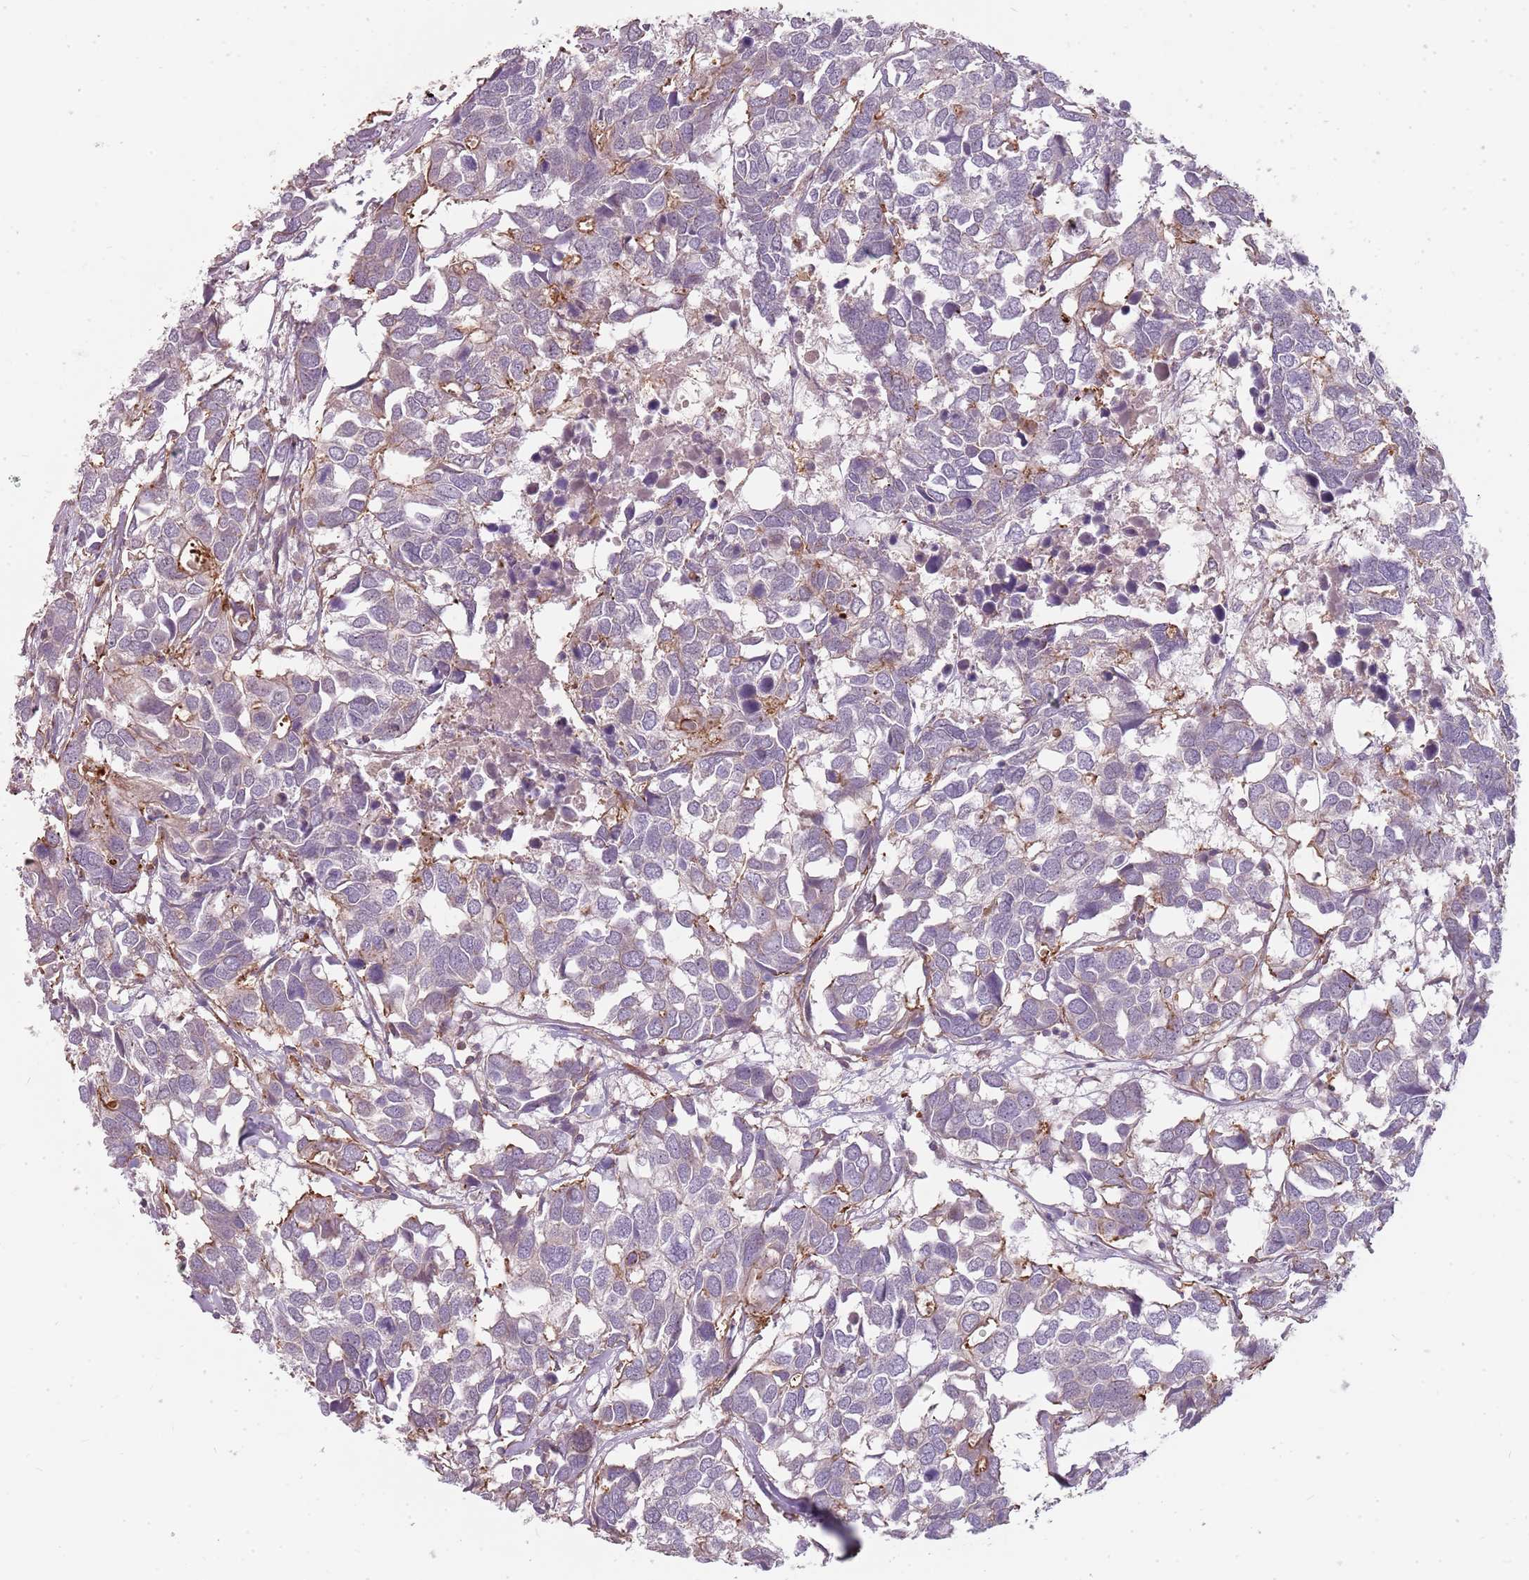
{"staining": {"intensity": "moderate", "quantity": "<25%", "location": "cytoplasmic/membranous"}, "tissue": "breast cancer", "cell_type": "Tumor cells", "image_type": "cancer", "snomed": [{"axis": "morphology", "description": "Duct carcinoma"}, {"axis": "topography", "description": "Breast"}], "caption": "An image showing moderate cytoplasmic/membranous positivity in approximately <25% of tumor cells in breast cancer (invasive ductal carcinoma), as visualized by brown immunohistochemical staining.", "gene": "PPP1R14C", "patient": {"sex": "female", "age": 83}}